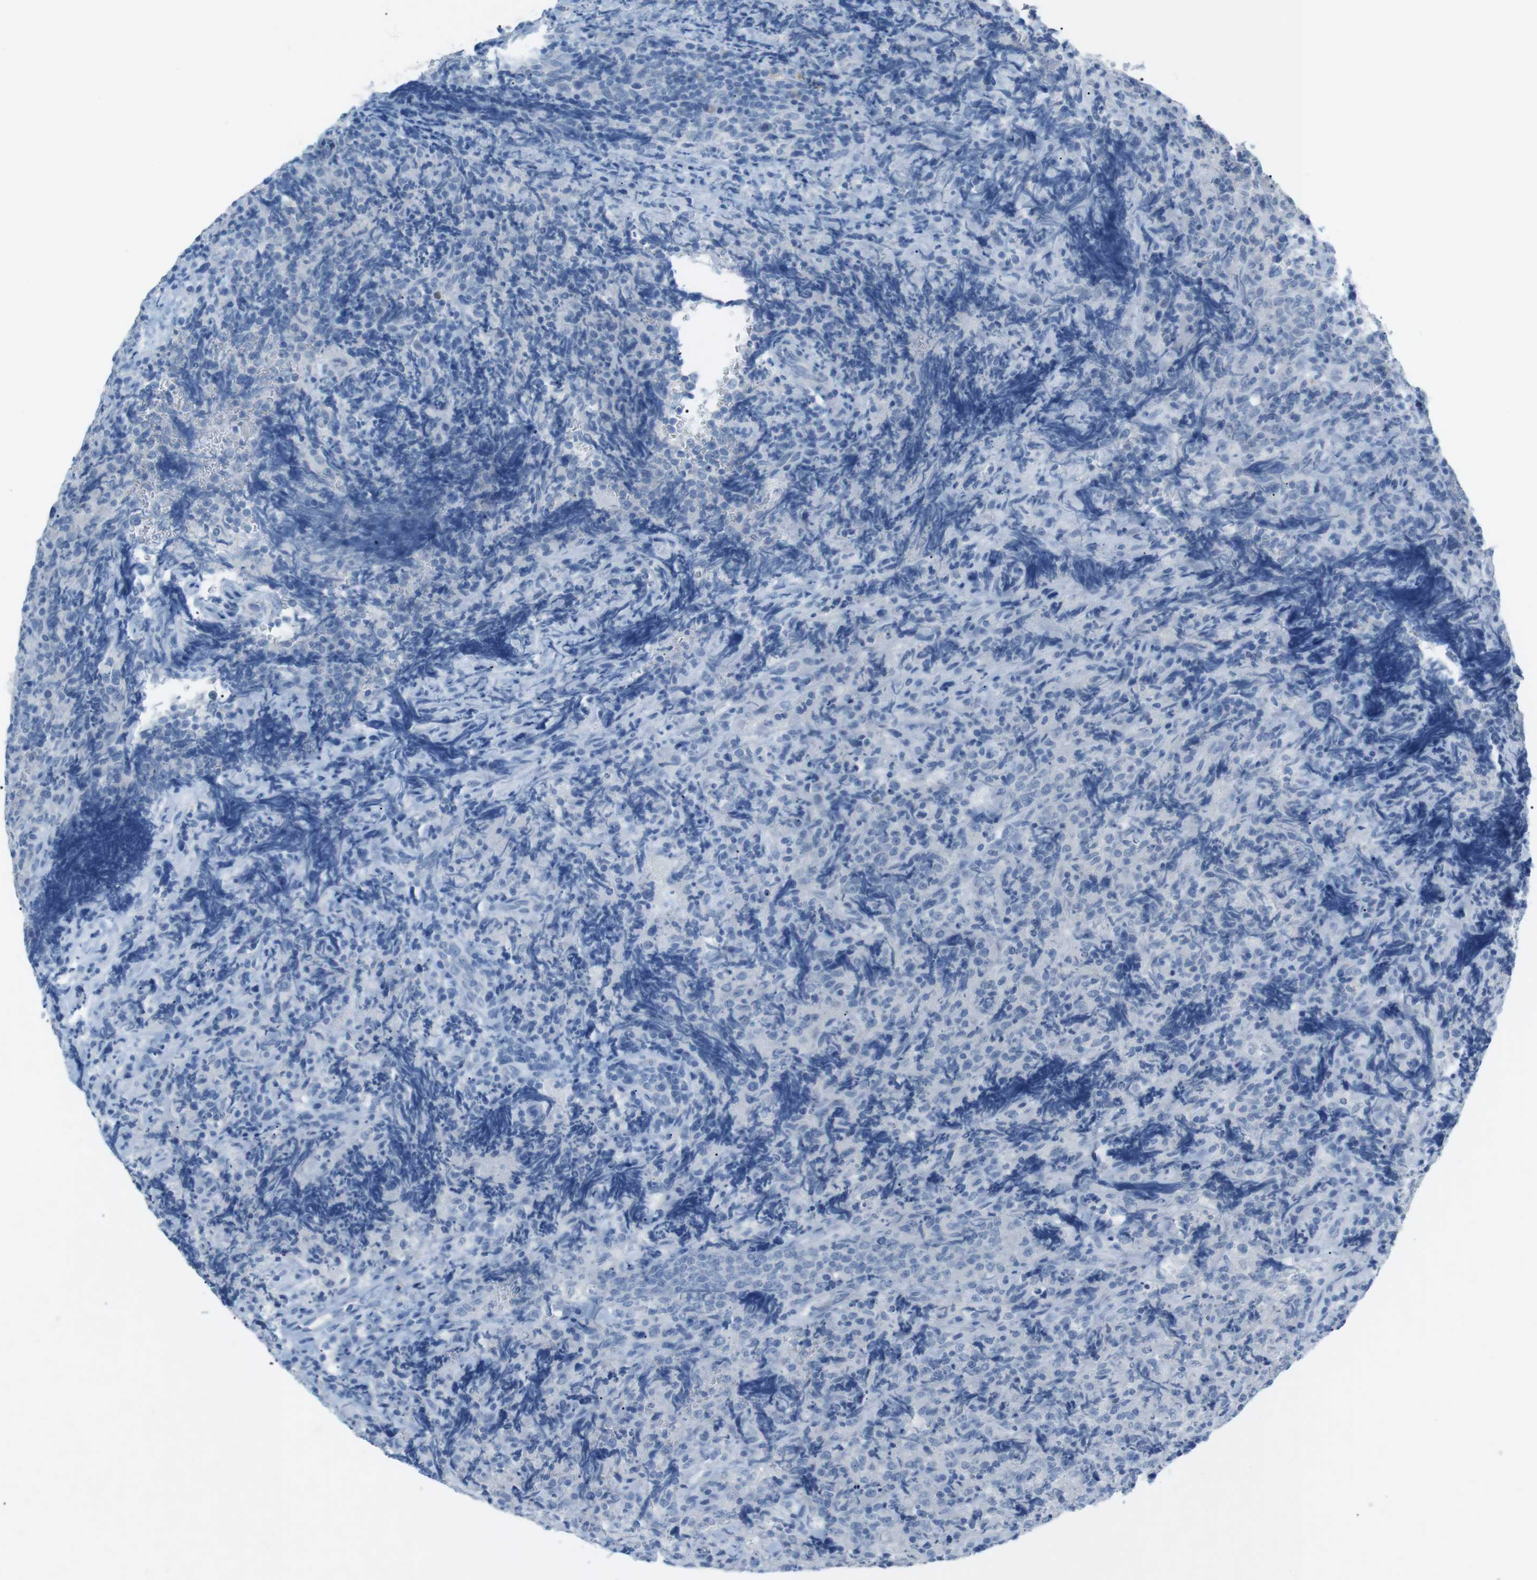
{"staining": {"intensity": "negative", "quantity": "none", "location": "none"}, "tissue": "lymphoma", "cell_type": "Tumor cells", "image_type": "cancer", "snomed": [{"axis": "morphology", "description": "Malignant lymphoma, non-Hodgkin's type, High grade"}, {"axis": "topography", "description": "Tonsil"}], "caption": "High-grade malignant lymphoma, non-Hodgkin's type stained for a protein using immunohistochemistry (IHC) shows no positivity tumor cells.", "gene": "SALL4", "patient": {"sex": "female", "age": 36}}